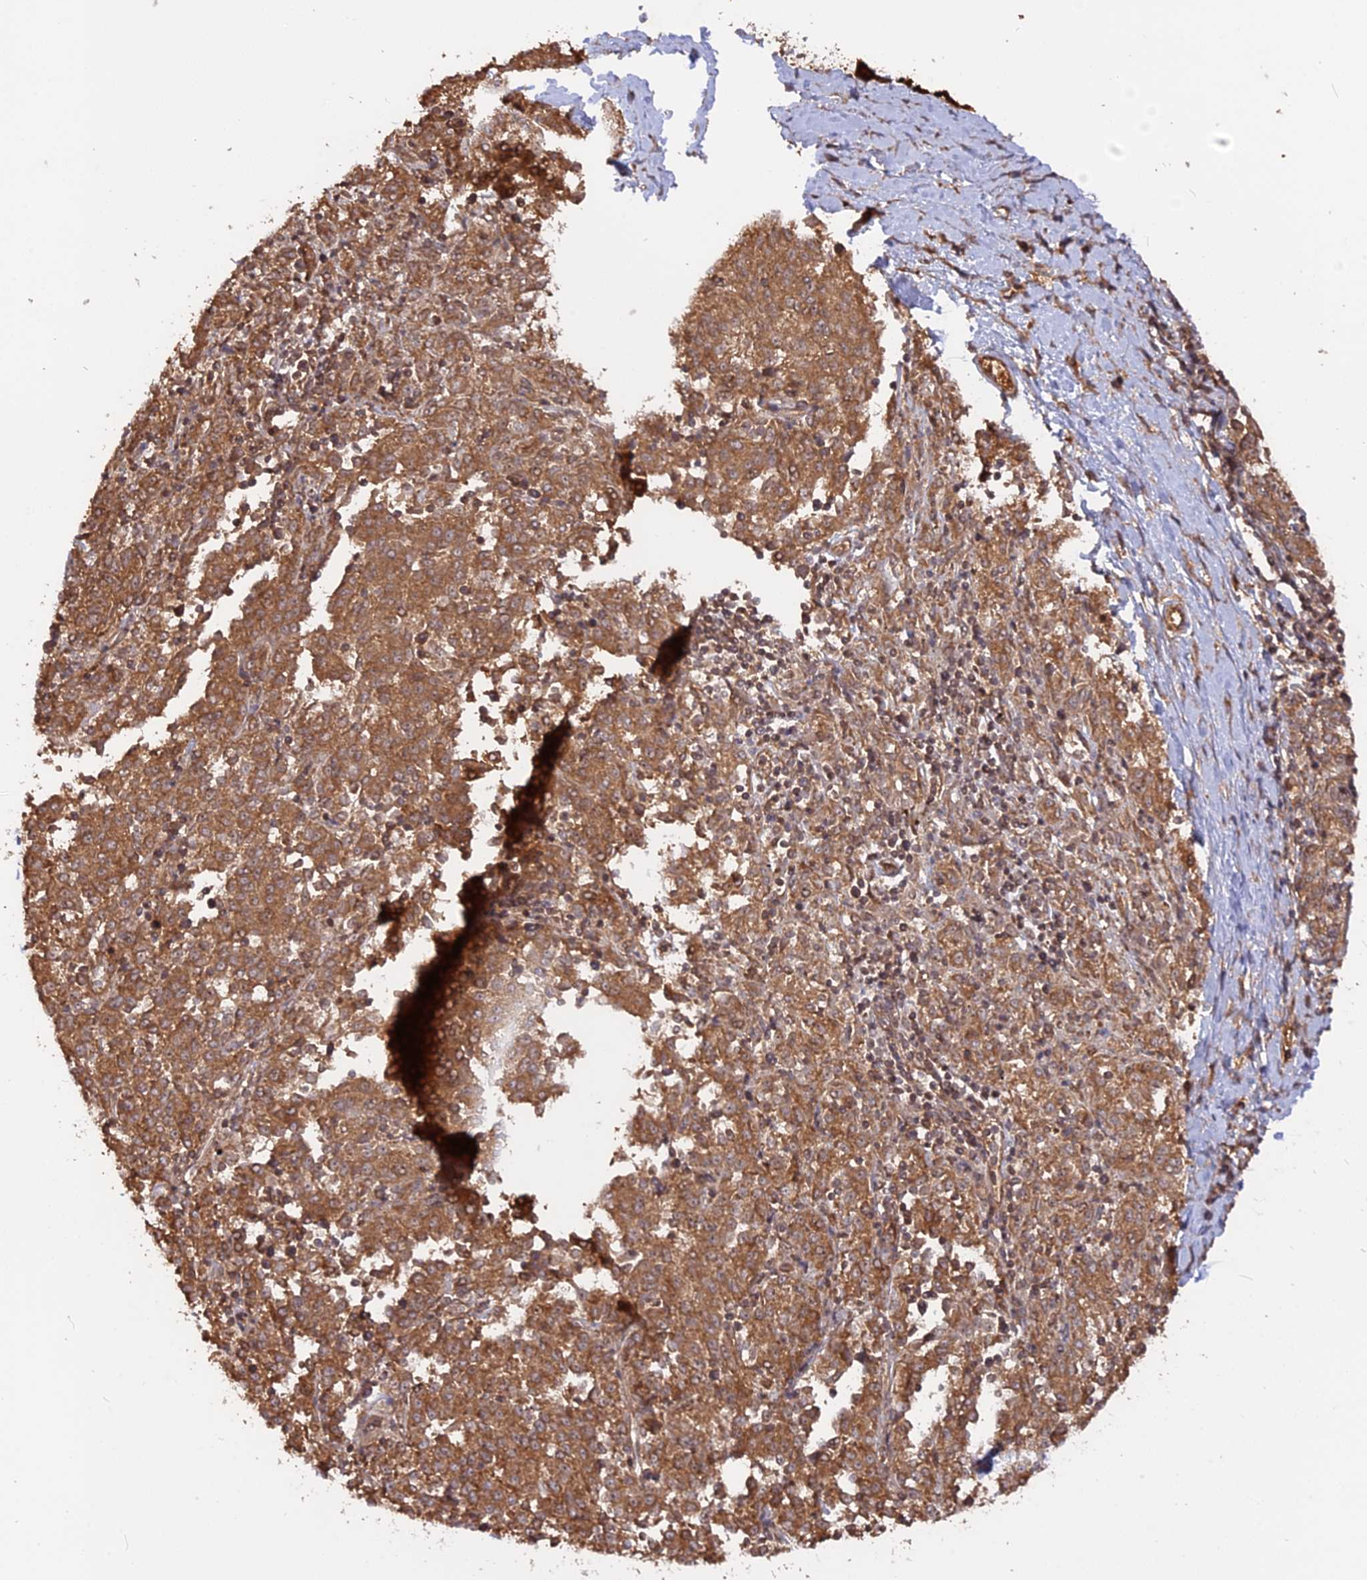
{"staining": {"intensity": "moderate", "quantity": ">75%", "location": "cytoplasmic/membranous"}, "tissue": "melanoma", "cell_type": "Tumor cells", "image_type": "cancer", "snomed": [{"axis": "morphology", "description": "Malignant melanoma, NOS"}, {"axis": "topography", "description": "Skin"}], "caption": "IHC of melanoma reveals medium levels of moderate cytoplasmic/membranous positivity in approximately >75% of tumor cells. The protein of interest is stained brown, and the nuclei are stained in blue (DAB IHC with brightfield microscopy, high magnification).", "gene": "CCDC174", "patient": {"sex": "female", "age": 72}}